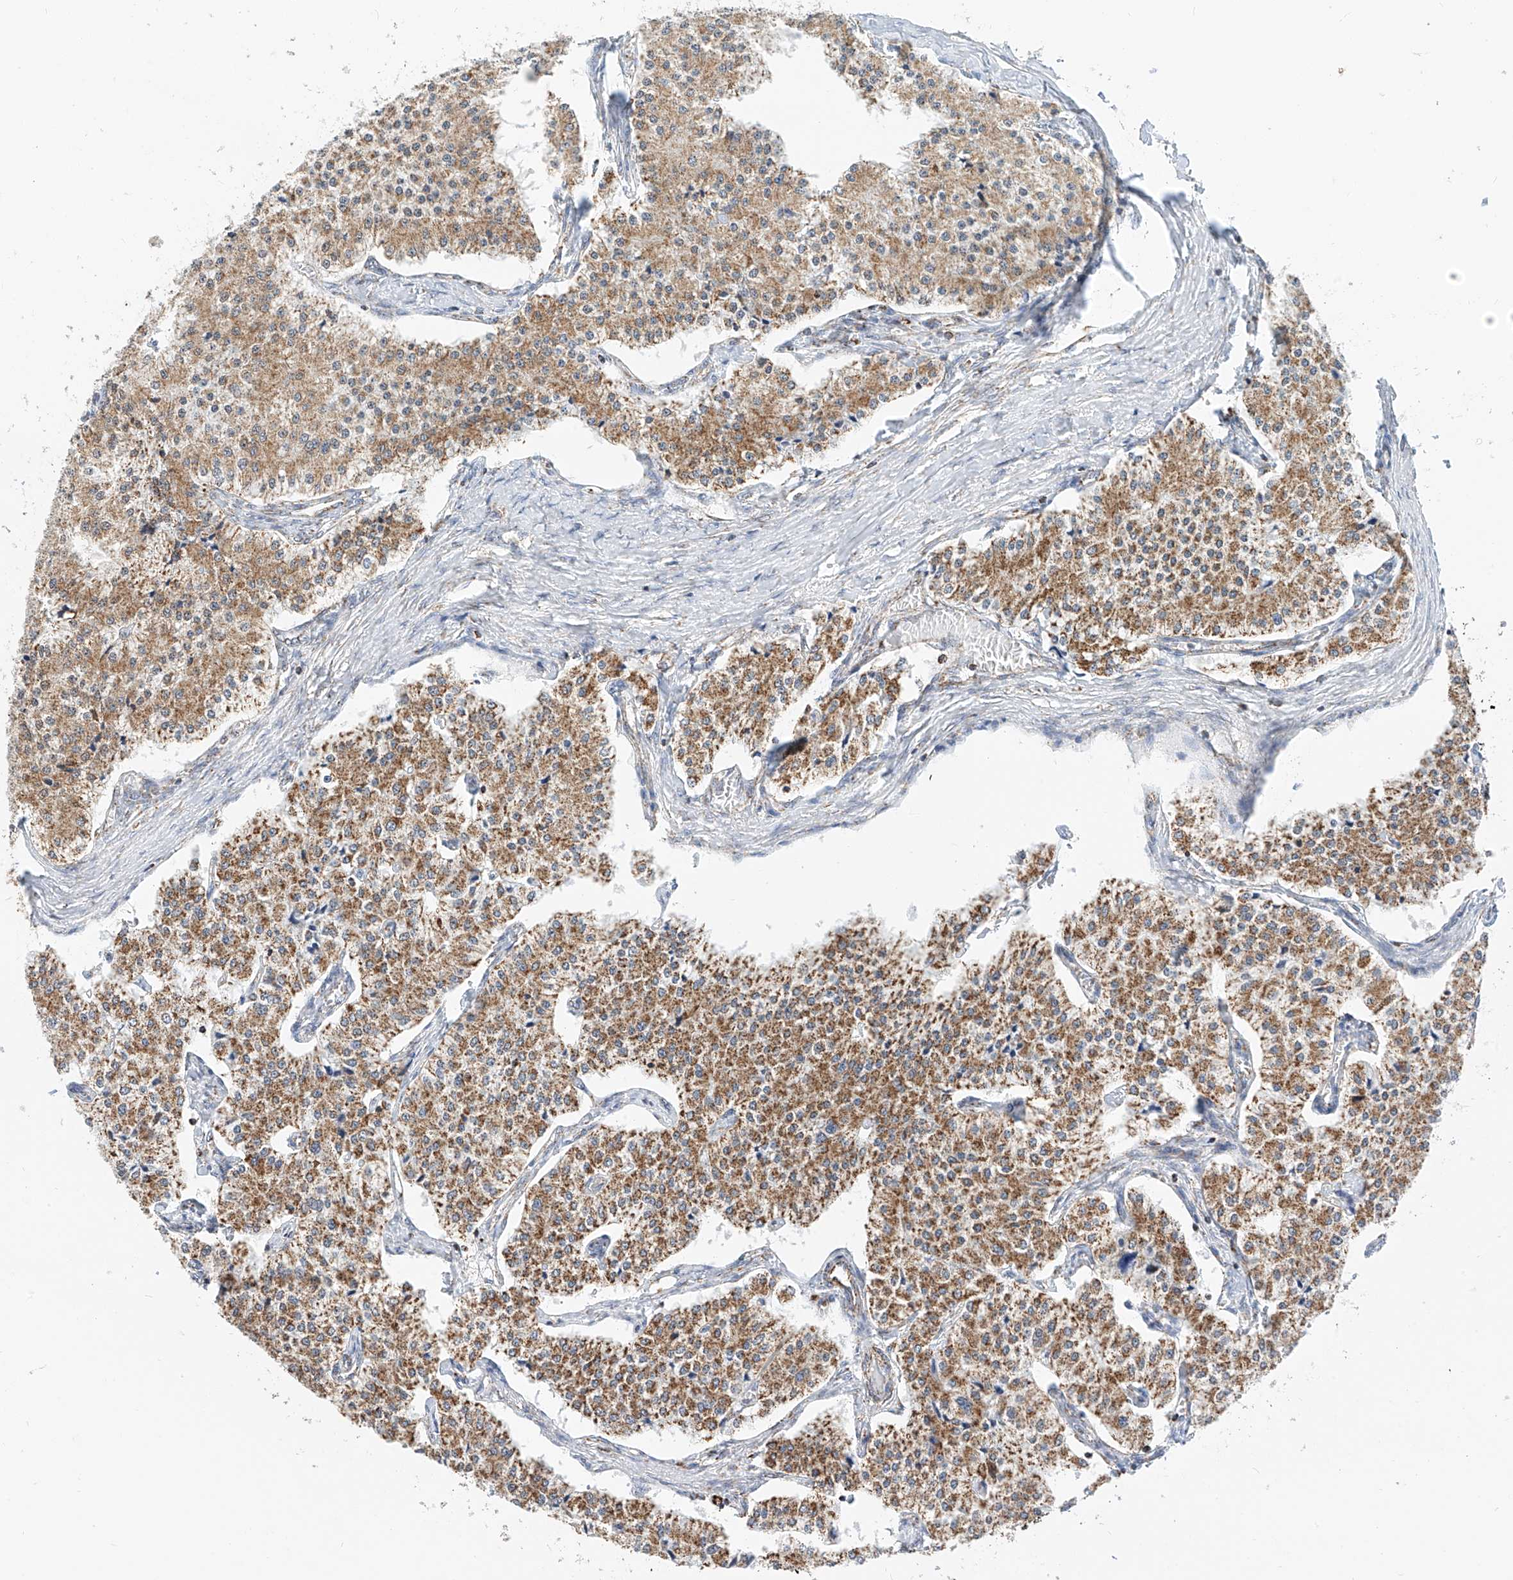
{"staining": {"intensity": "moderate", "quantity": ">75%", "location": "cytoplasmic/membranous"}, "tissue": "carcinoid", "cell_type": "Tumor cells", "image_type": "cancer", "snomed": [{"axis": "morphology", "description": "Carcinoid, malignant, NOS"}, {"axis": "topography", "description": "Colon"}], "caption": "Moderate cytoplasmic/membranous protein positivity is present in approximately >75% of tumor cells in carcinoid (malignant).", "gene": "NALCN", "patient": {"sex": "female", "age": 52}}